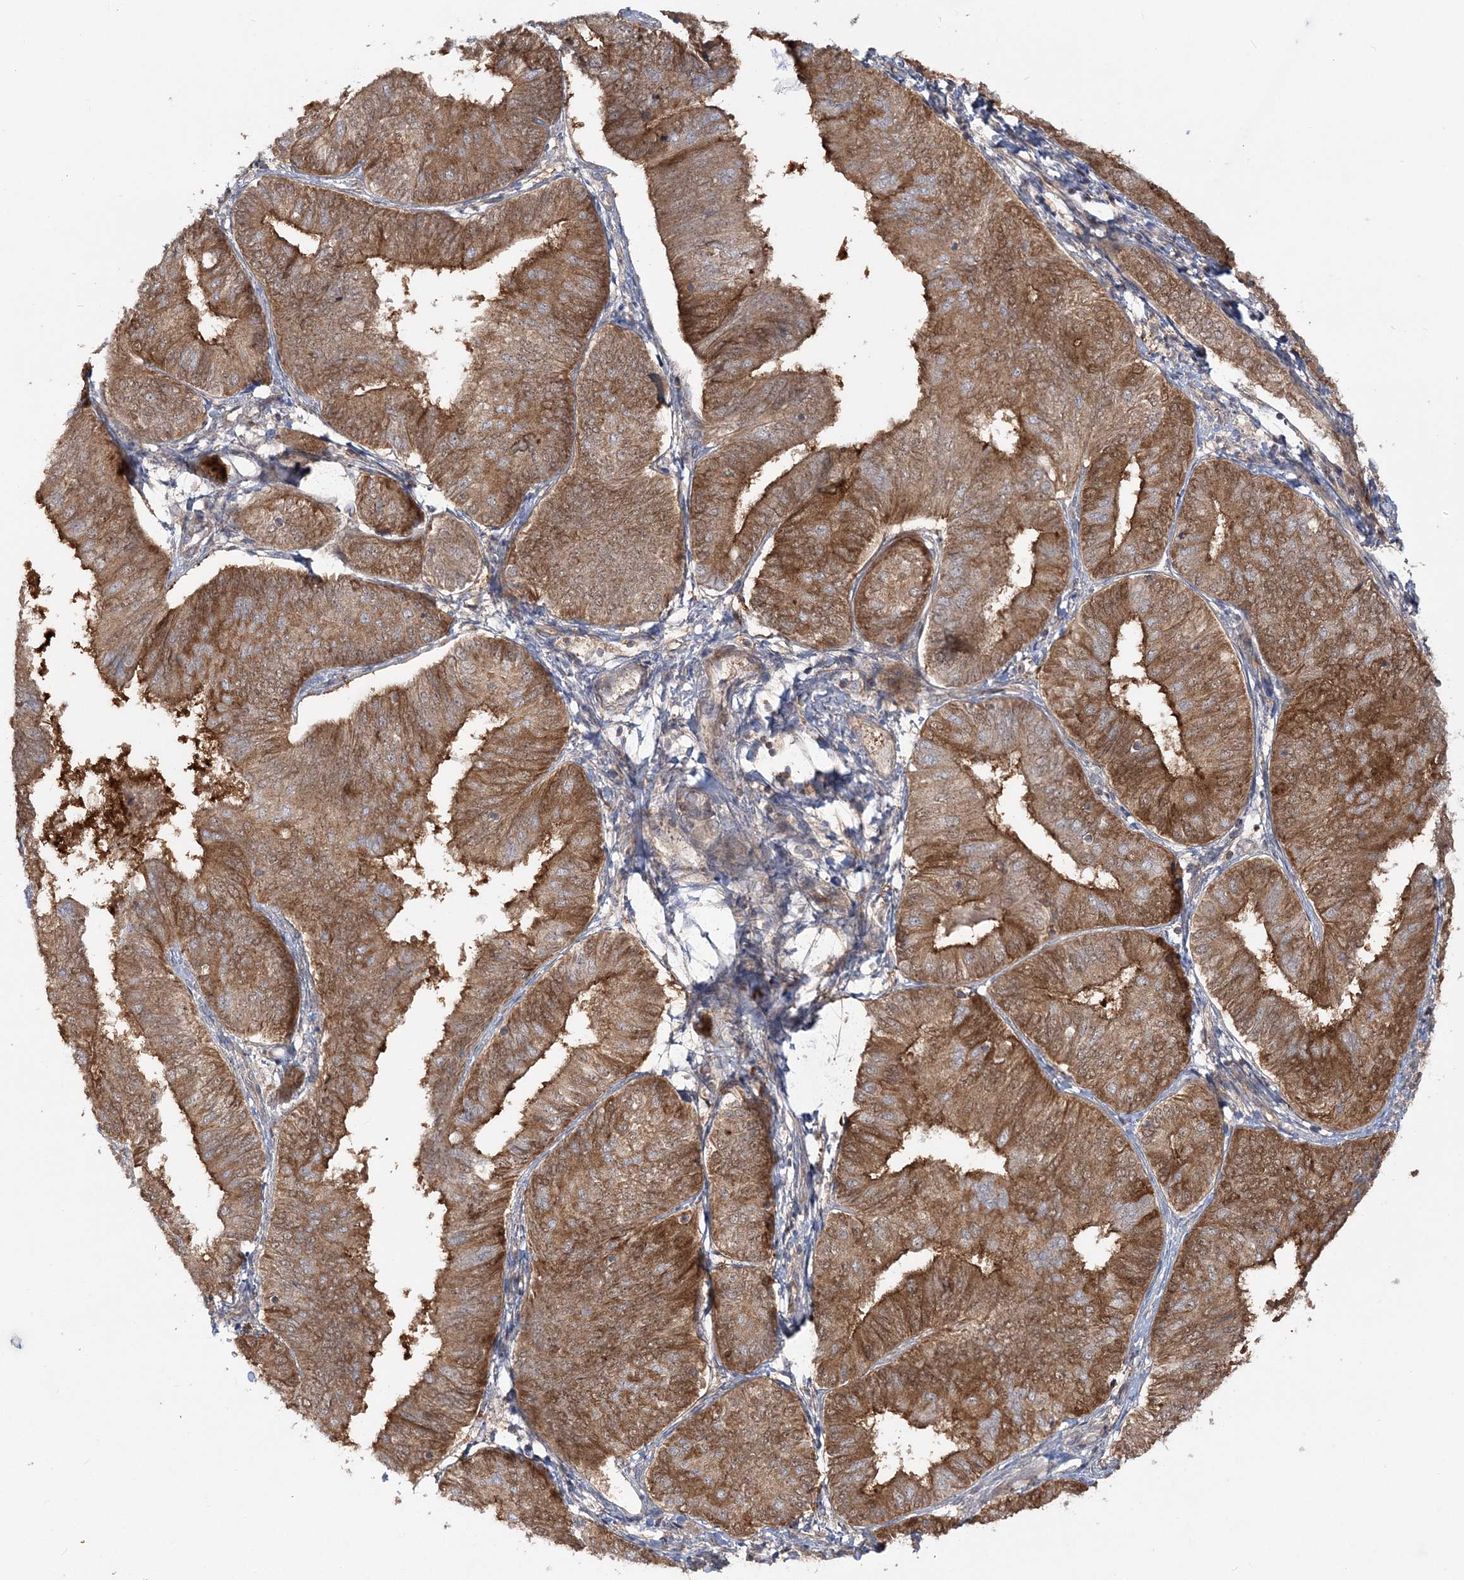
{"staining": {"intensity": "moderate", "quantity": ">75%", "location": "cytoplasmic/membranous"}, "tissue": "endometrial cancer", "cell_type": "Tumor cells", "image_type": "cancer", "snomed": [{"axis": "morphology", "description": "Adenocarcinoma, NOS"}, {"axis": "topography", "description": "Endometrium"}], "caption": "Moderate cytoplasmic/membranous protein positivity is identified in approximately >75% of tumor cells in endometrial cancer.", "gene": "MOCS2", "patient": {"sex": "female", "age": 58}}